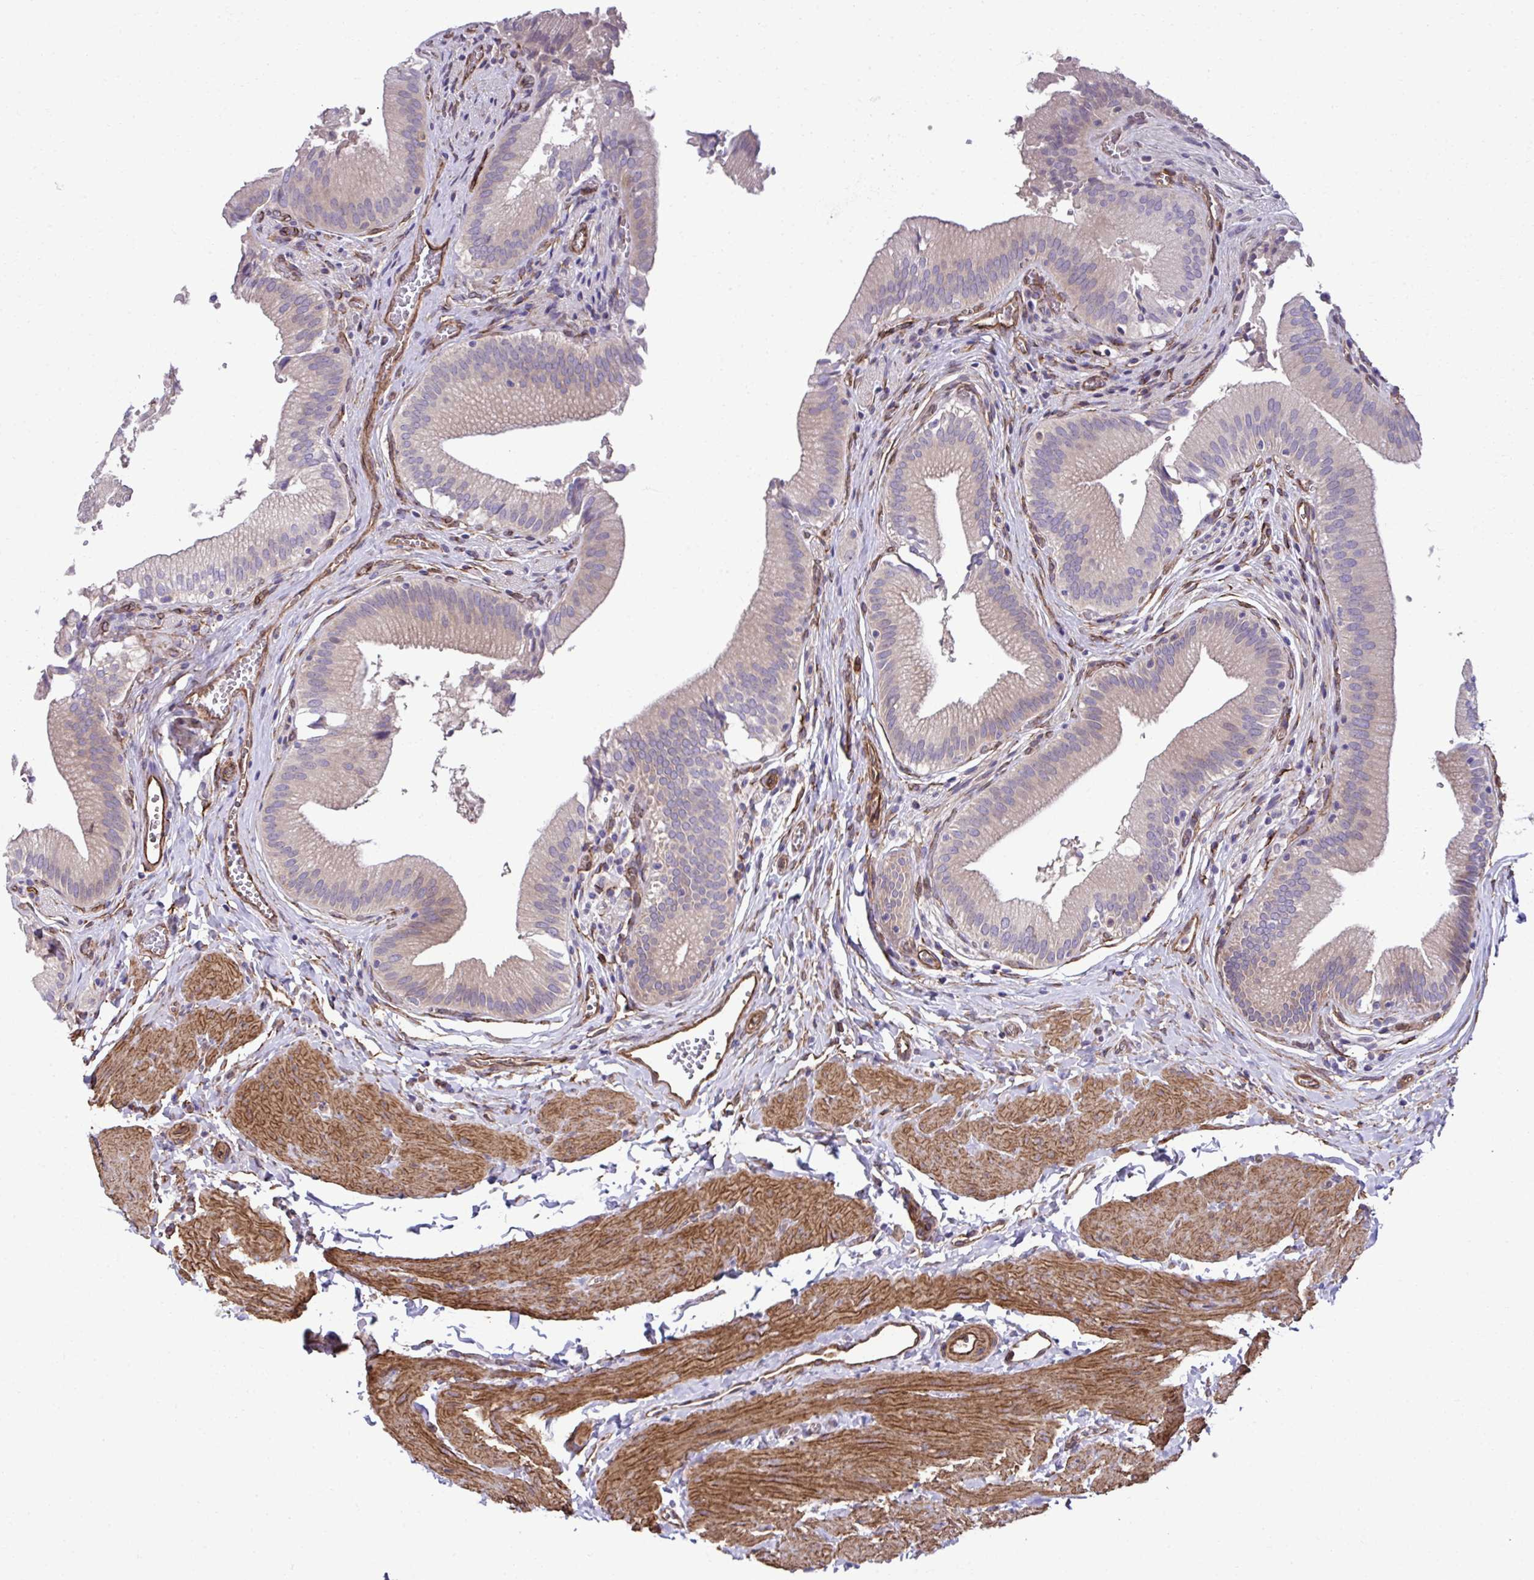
{"staining": {"intensity": "weak", "quantity": "25%-75%", "location": "cytoplasmic/membranous"}, "tissue": "gallbladder", "cell_type": "Glandular cells", "image_type": "normal", "snomed": [{"axis": "morphology", "description": "Normal tissue, NOS"}, {"axis": "topography", "description": "Gallbladder"}, {"axis": "topography", "description": "Peripheral nerve tissue"}], "caption": "An immunohistochemistry (IHC) micrograph of benign tissue is shown. Protein staining in brown labels weak cytoplasmic/membranous positivity in gallbladder within glandular cells. The staining is performed using DAB brown chromogen to label protein expression. The nuclei are counter-stained blue using hematoxylin.", "gene": "TRIM52", "patient": {"sex": "male", "age": 17}}